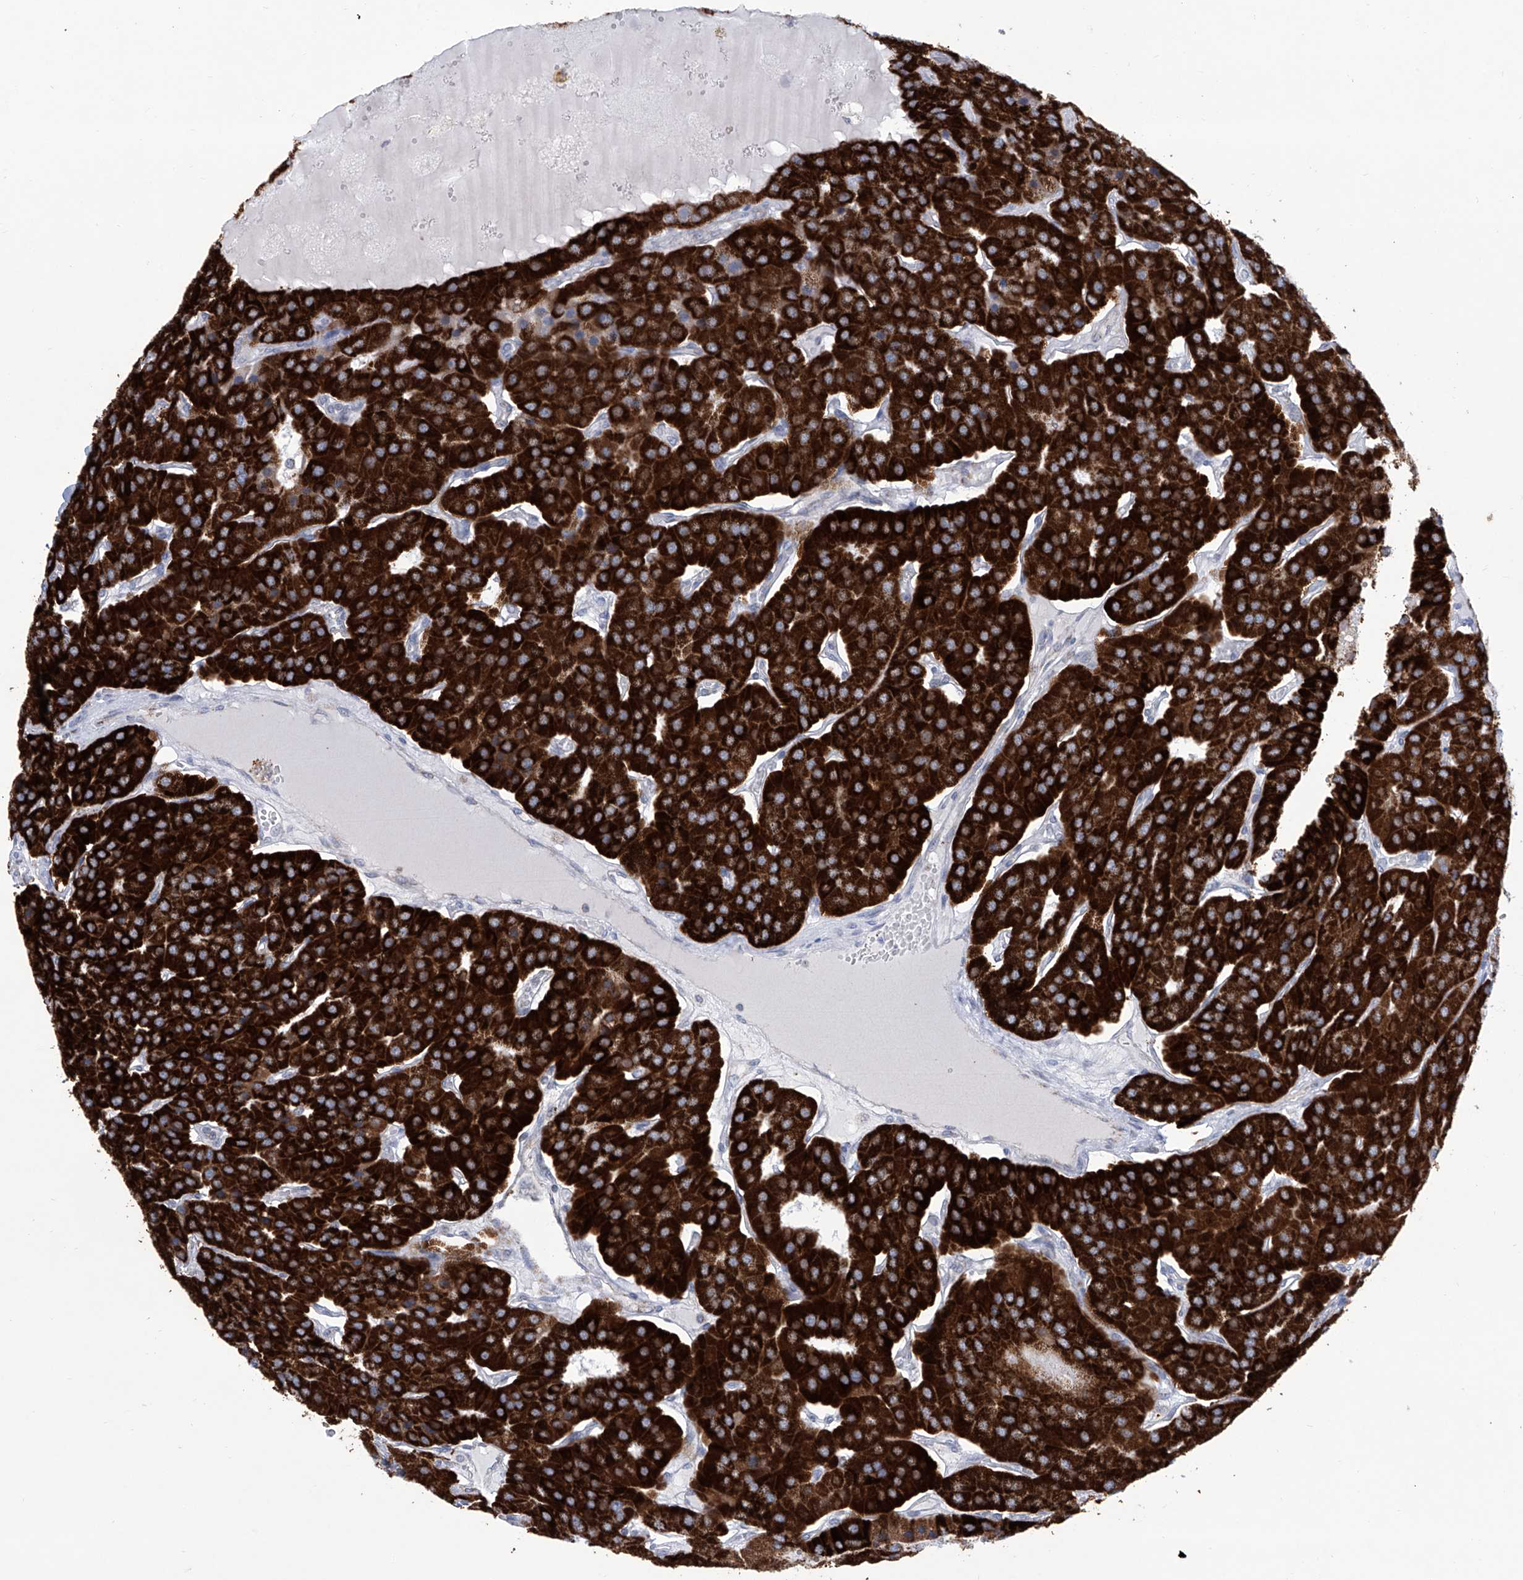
{"staining": {"intensity": "strong", "quantity": ">75%", "location": "cytoplasmic/membranous"}, "tissue": "parathyroid gland", "cell_type": "Glandular cells", "image_type": "normal", "snomed": [{"axis": "morphology", "description": "Normal tissue, NOS"}, {"axis": "morphology", "description": "Adenoma, NOS"}, {"axis": "topography", "description": "Parathyroid gland"}], "caption": "An image of parathyroid gland stained for a protein exhibits strong cytoplasmic/membranous brown staining in glandular cells.", "gene": "ALDH6A1", "patient": {"sex": "female", "age": 86}}